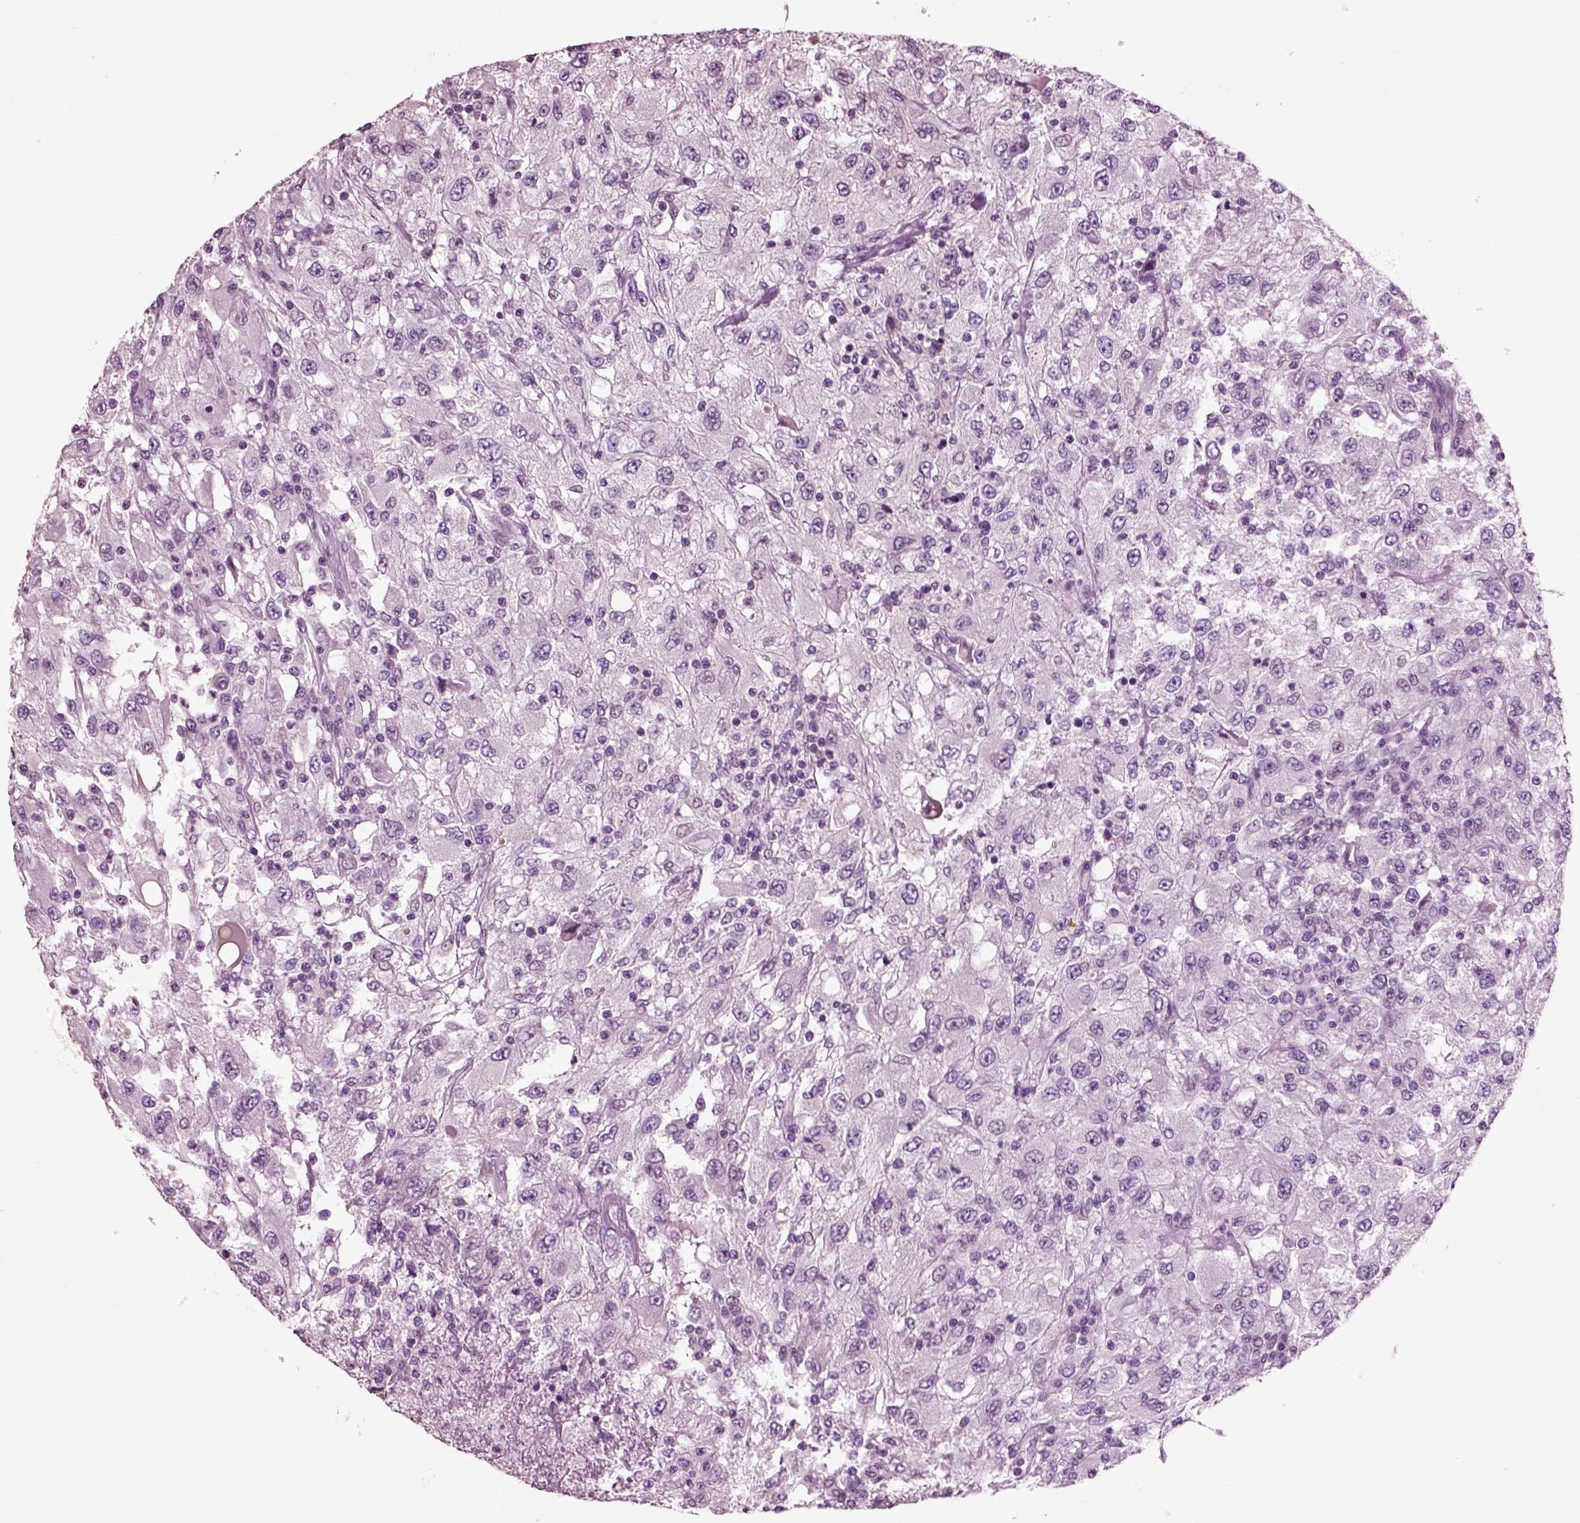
{"staining": {"intensity": "negative", "quantity": "none", "location": "none"}, "tissue": "renal cancer", "cell_type": "Tumor cells", "image_type": "cancer", "snomed": [{"axis": "morphology", "description": "Adenocarcinoma, NOS"}, {"axis": "topography", "description": "Kidney"}], "caption": "Immunohistochemical staining of adenocarcinoma (renal) displays no significant positivity in tumor cells.", "gene": "CHGB", "patient": {"sex": "female", "age": 67}}